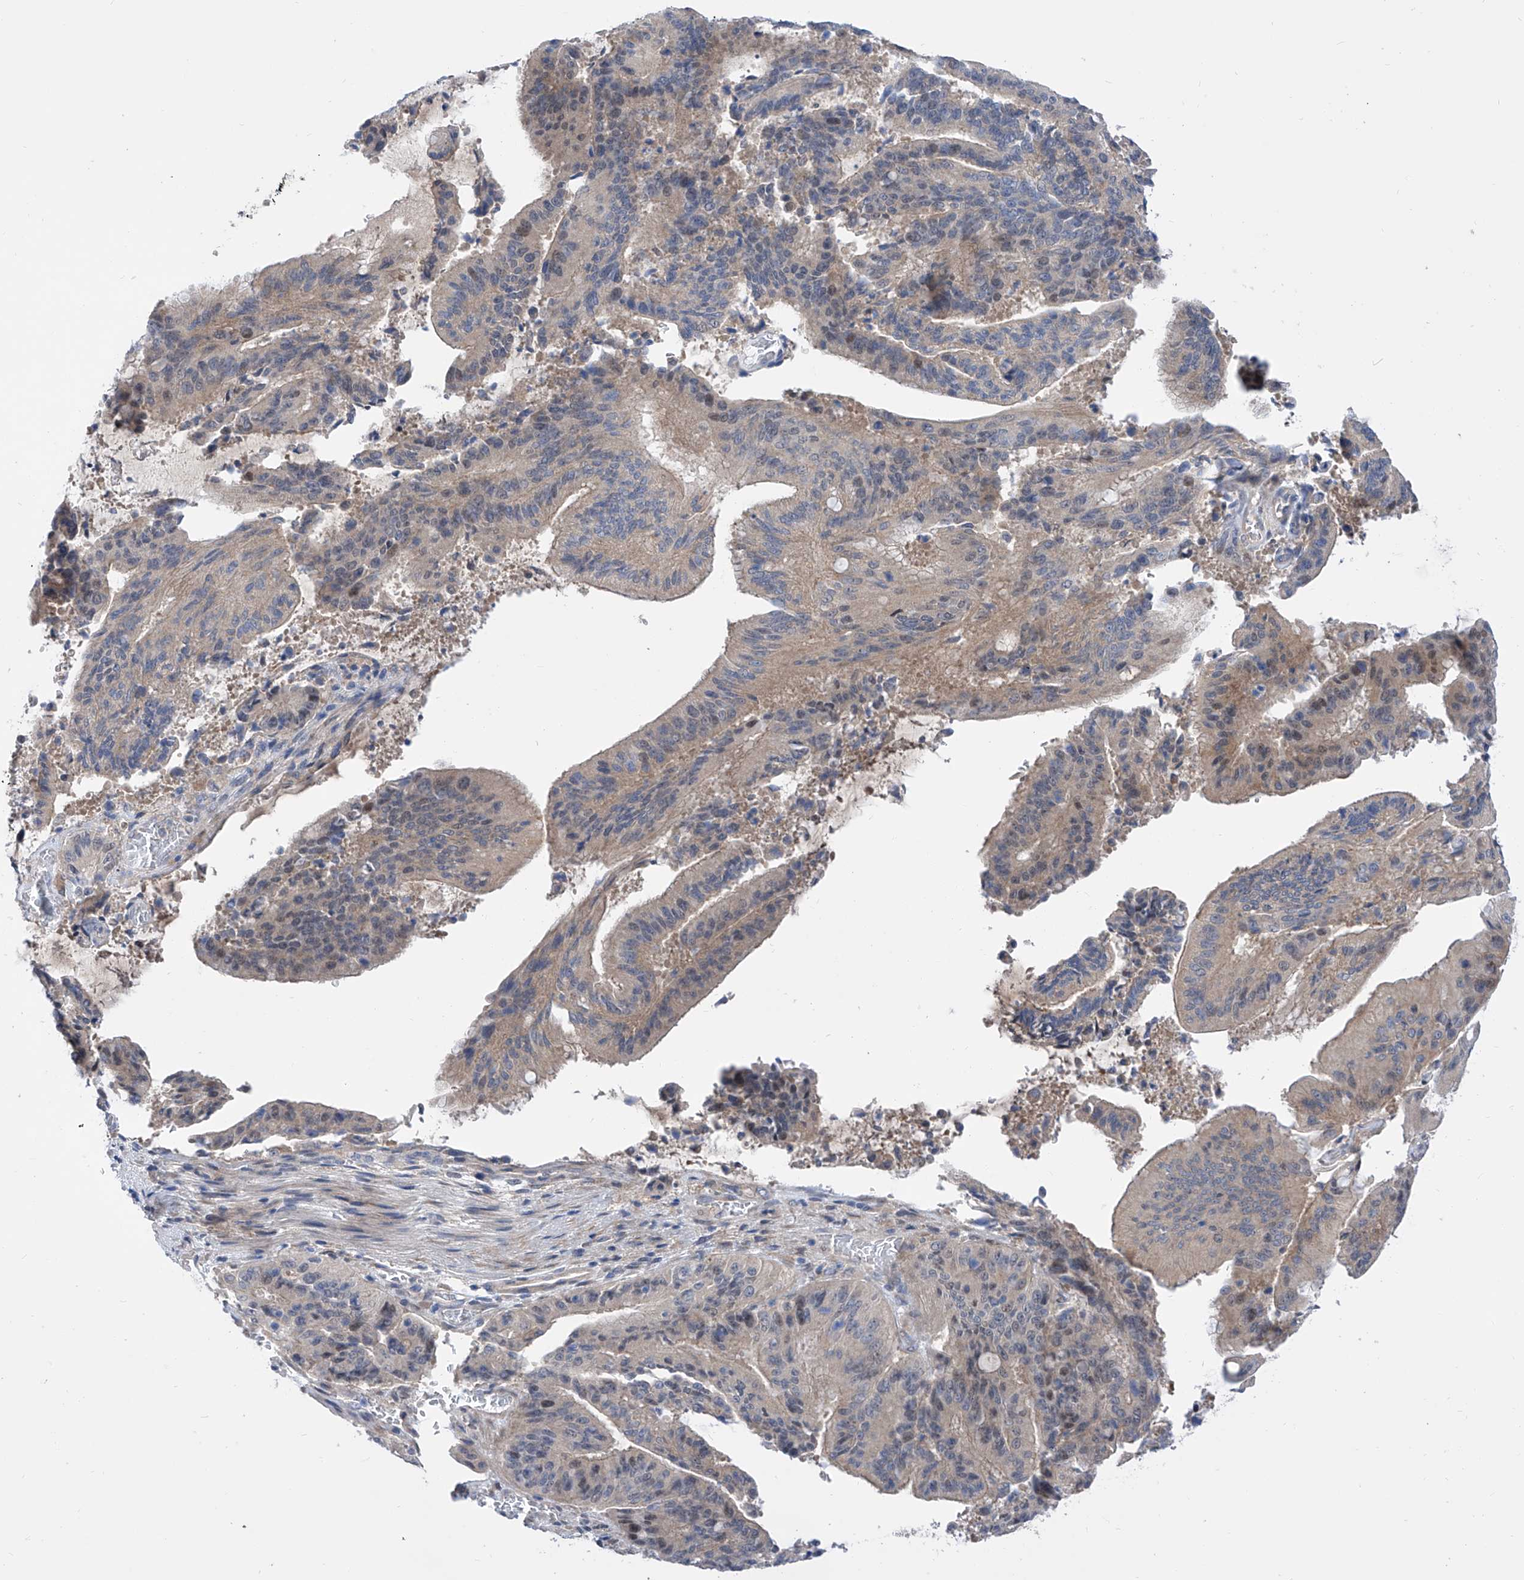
{"staining": {"intensity": "moderate", "quantity": "<25%", "location": "cytoplasmic/membranous,nuclear"}, "tissue": "liver cancer", "cell_type": "Tumor cells", "image_type": "cancer", "snomed": [{"axis": "morphology", "description": "Normal tissue, NOS"}, {"axis": "morphology", "description": "Cholangiocarcinoma"}, {"axis": "topography", "description": "Liver"}, {"axis": "topography", "description": "Peripheral nerve tissue"}], "caption": "Immunohistochemistry staining of cholangiocarcinoma (liver), which demonstrates low levels of moderate cytoplasmic/membranous and nuclear expression in approximately <25% of tumor cells indicating moderate cytoplasmic/membranous and nuclear protein expression. The staining was performed using DAB (brown) for protein detection and nuclei were counterstained in hematoxylin (blue).", "gene": "SRBD1", "patient": {"sex": "female", "age": 73}}